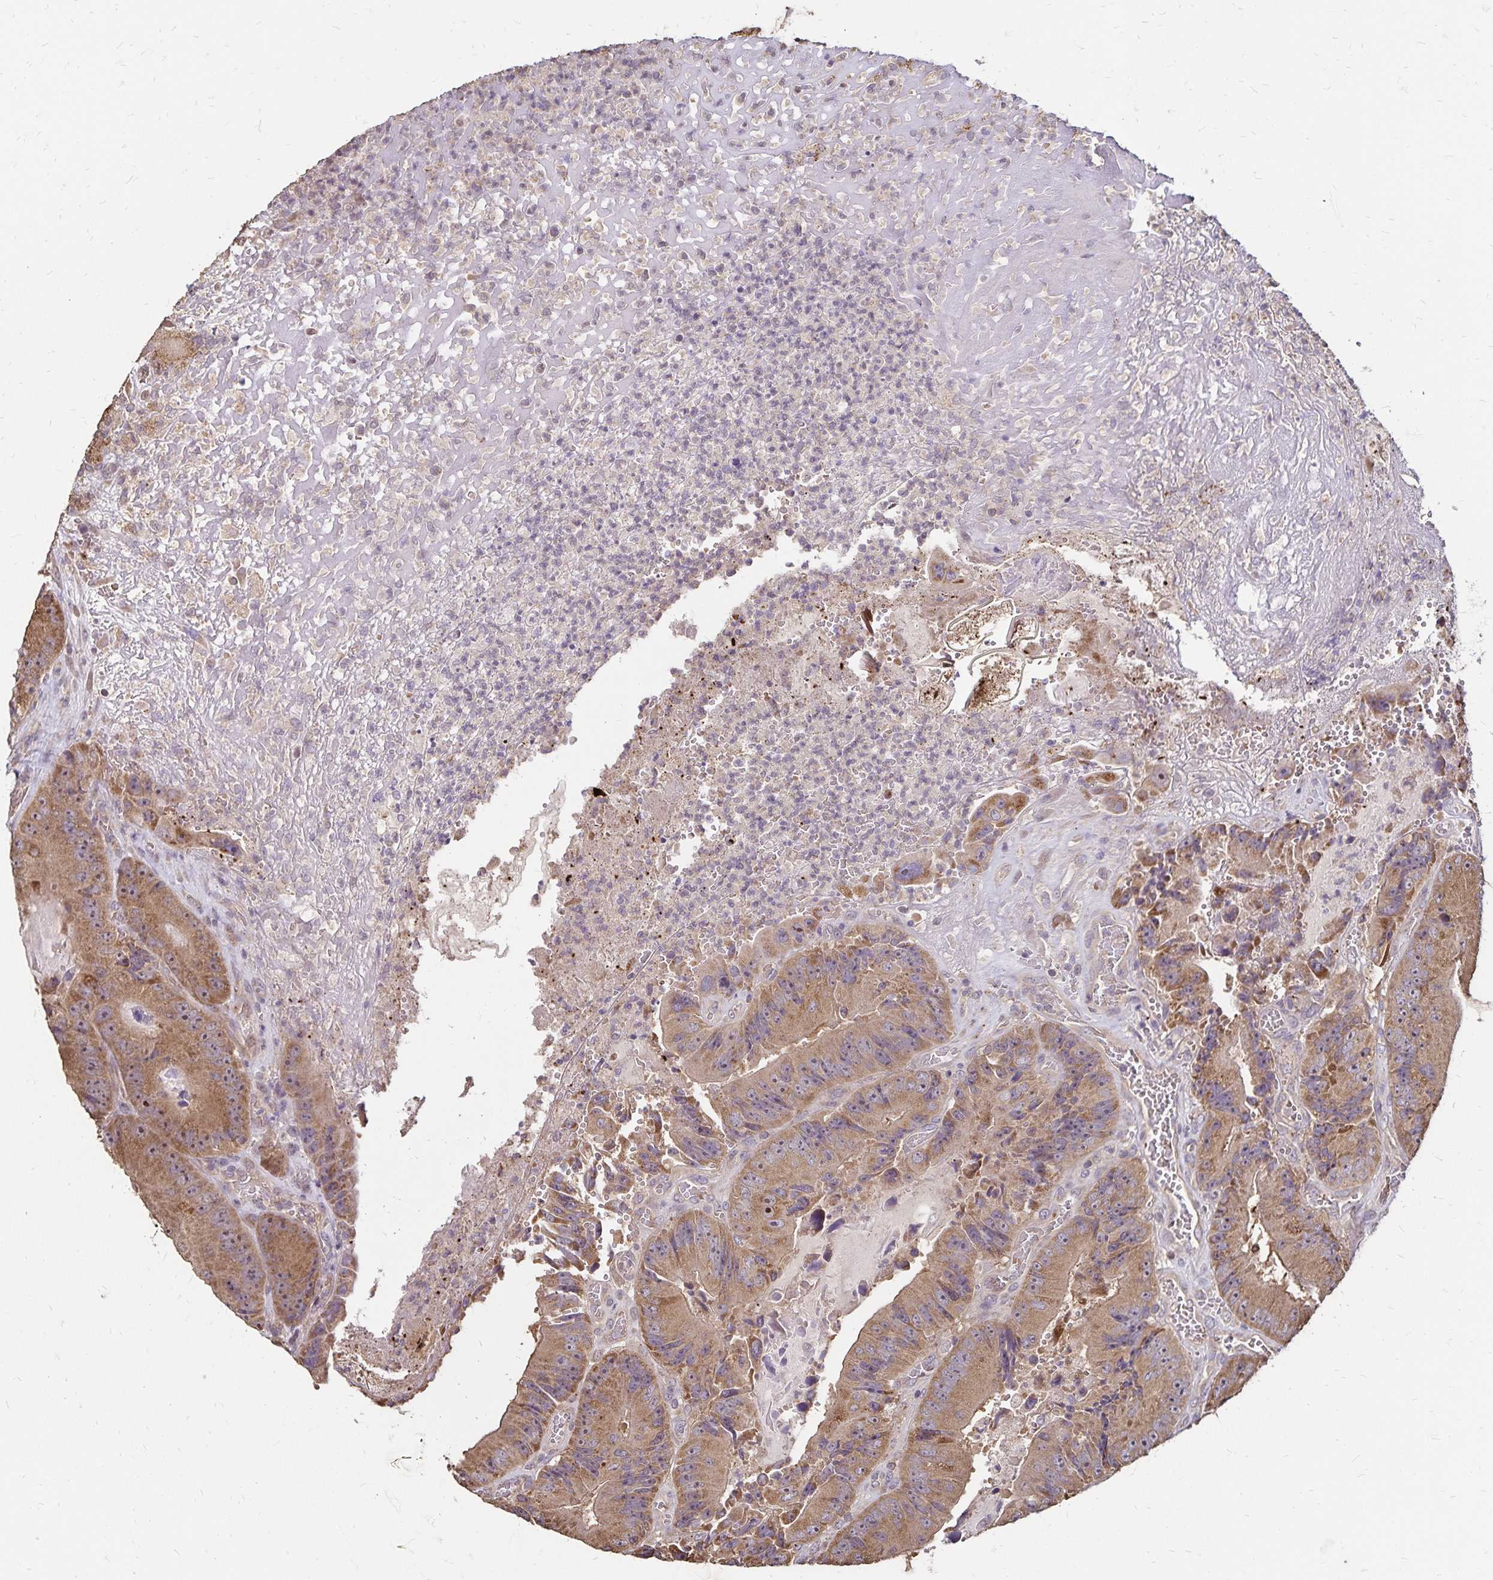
{"staining": {"intensity": "moderate", "quantity": ">75%", "location": "cytoplasmic/membranous"}, "tissue": "colorectal cancer", "cell_type": "Tumor cells", "image_type": "cancer", "snomed": [{"axis": "morphology", "description": "Adenocarcinoma, NOS"}, {"axis": "topography", "description": "Colon"}], "caption": "IHC staining of colorectal cancer (adenocarcinoma), which demonstrates medium levels of moderate cytoplasmic/membranous expression in about >75% of tumor cells indicating moderate cytoplasmic/membranous protein staining. The staining was performed using DAB (brown) for protein detection and nuclei were counterstained in hematoxylin (blue).", "gene": "EMC10", "patient": {"sex": "female", "age": 86}}